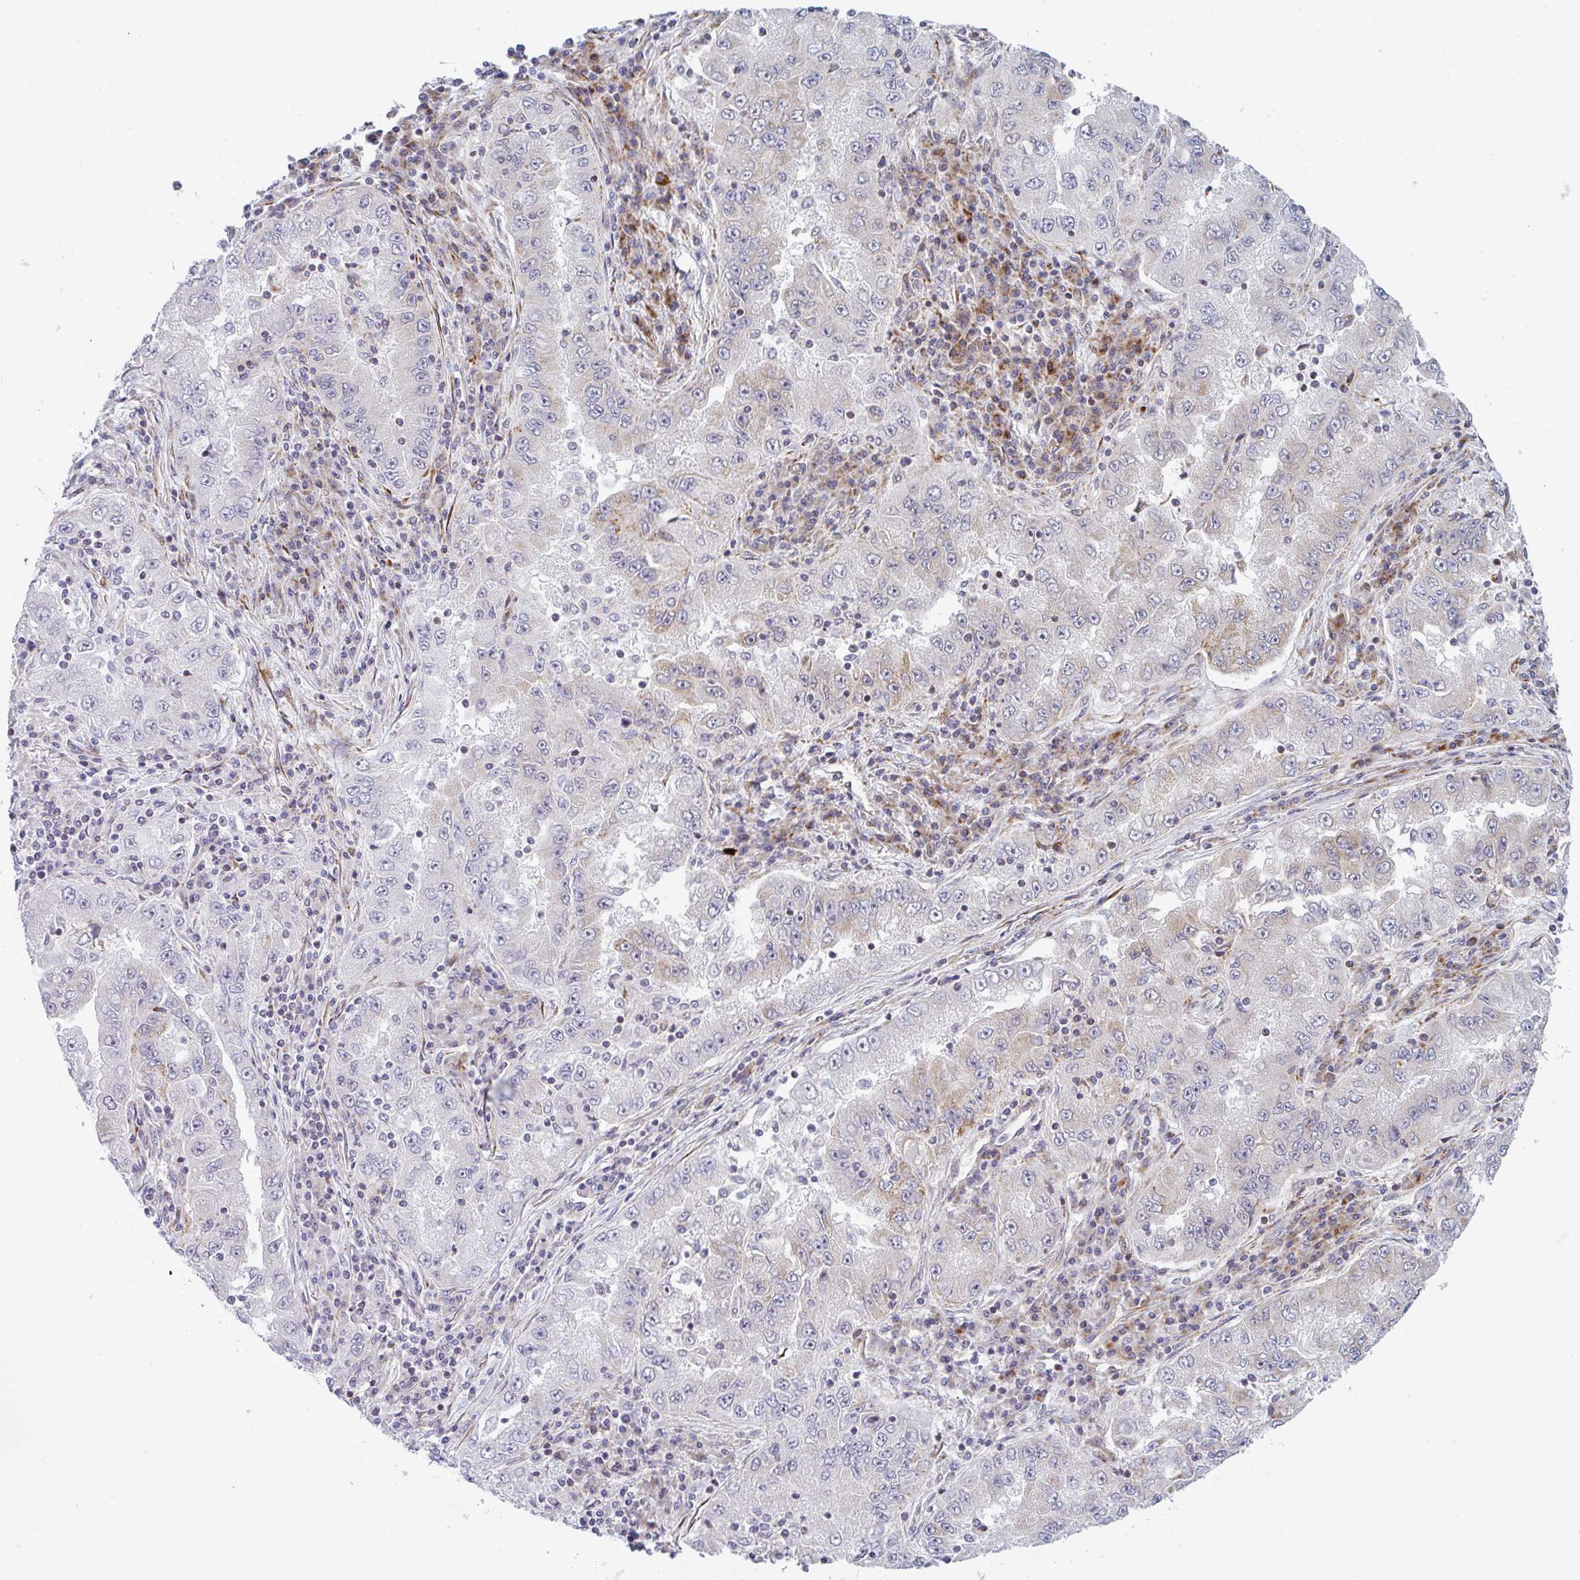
{"staining": {"intensity": "weak", "quantity": "<25%", "location": "cytoplasmic/membranous"}, "tissue": "lung cancer", "cell_type": "Tumor cells", "image_type": "cancer", "snomed": [{"axis": "morphology", "description": "Adenocarcinoma, NOS"}, {"axis": "morphology", "description": "Adenocarcinoma primary or metastatic"}, {"axis": "topography", "description": "Lung"}], "caption": "This is an IHC histopathology image of adenocarcinoma (lung). There is no positivity in tumor cells.", "gene": "PRKCH", "patient": {"sex": "male", "age": 74}}